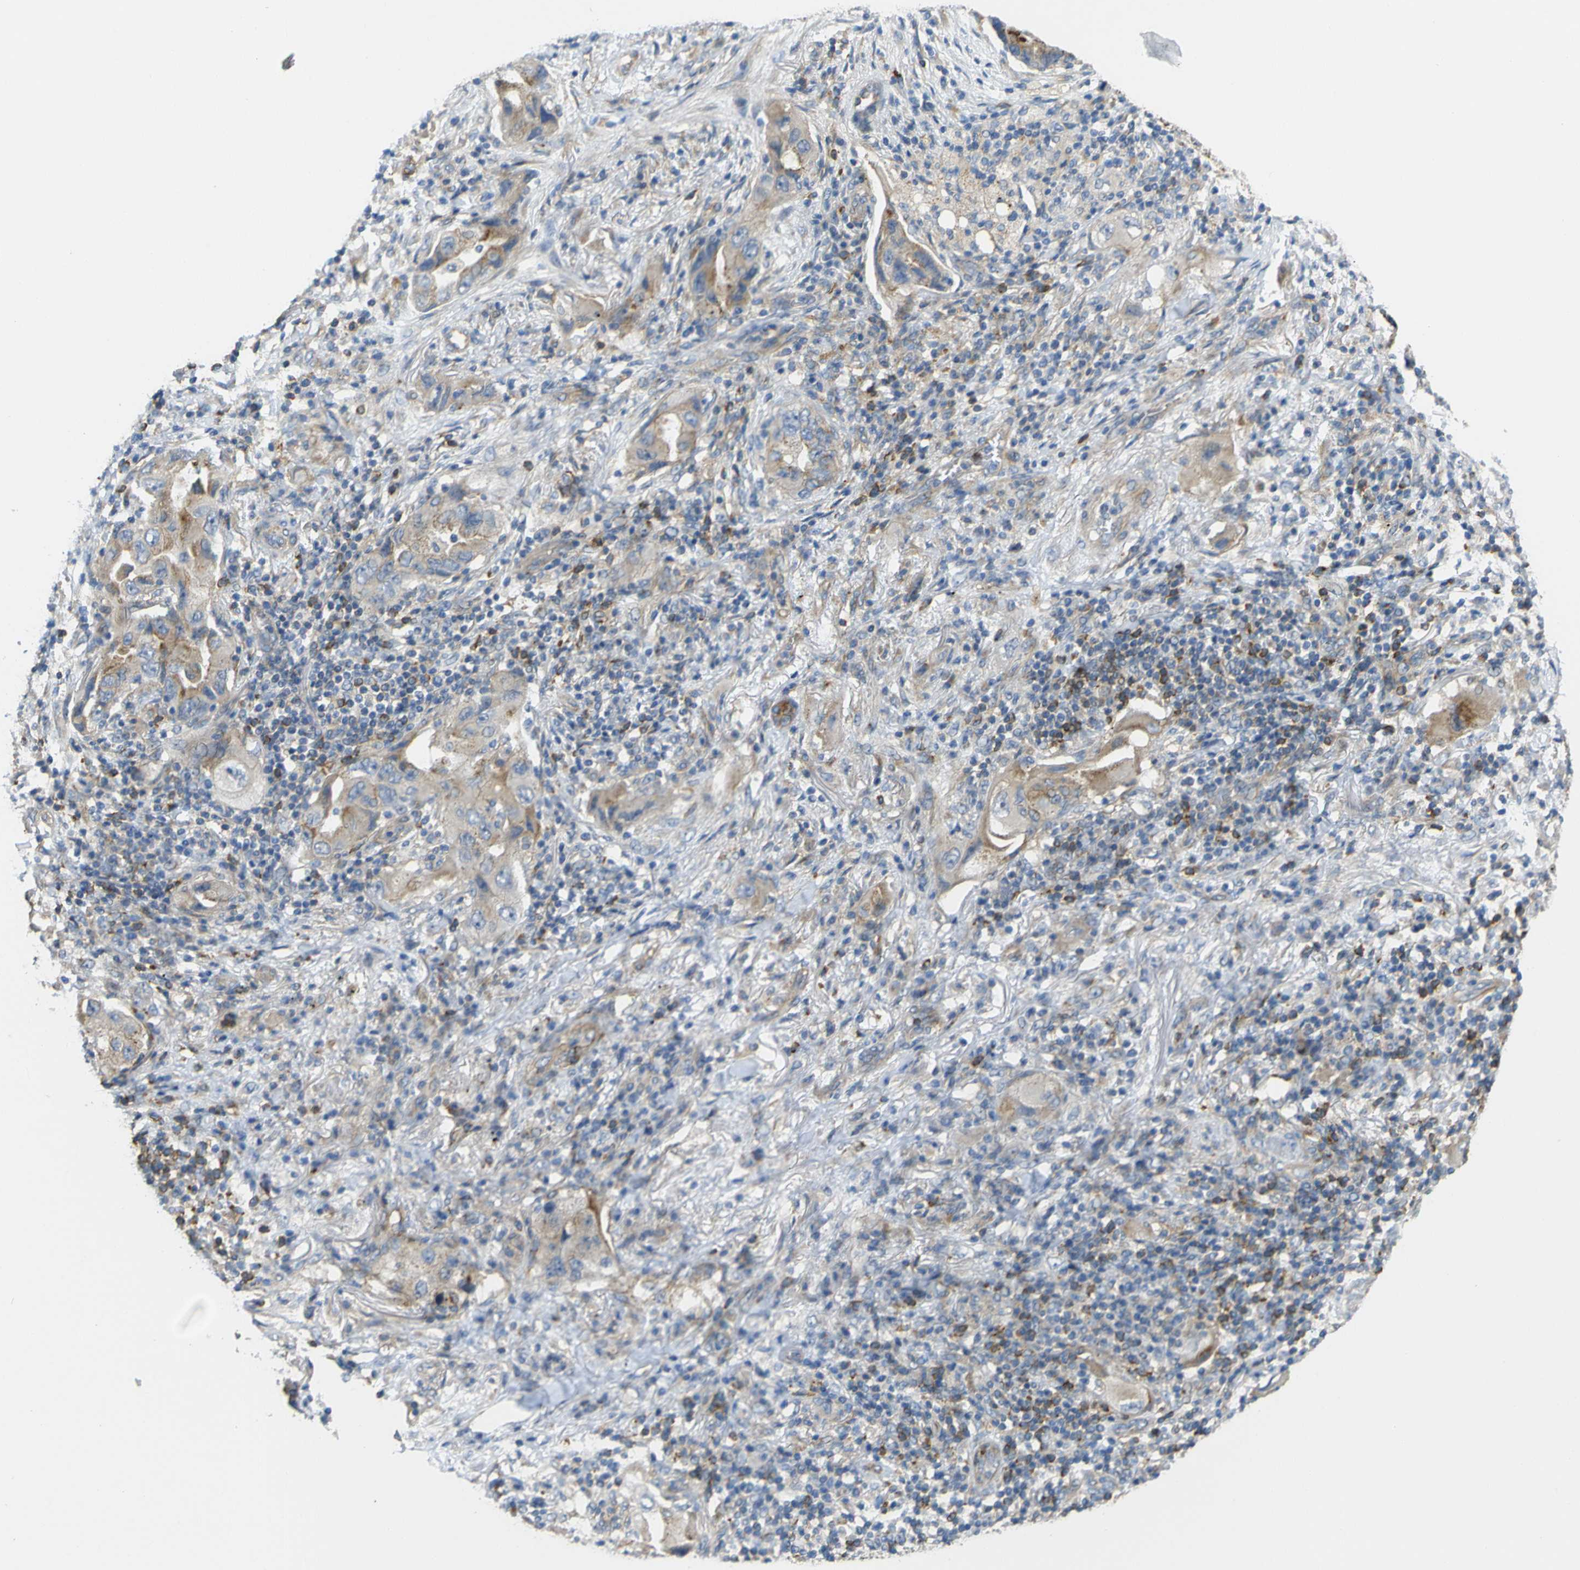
{"staining": {"intensity": "moderate", "quantity": ">75%", "location": "cytoplasmic/membranous"}, "tissue": "lung cancer", "cell_type": "Tumor cells", "image_type": "cancer", "snomed": [{"axis": "morphology", "description": "Adenocarcinoma, NOS"}, {"axis": "topography", "description": "Lung"}], "caption": "IHC staining of lung adenocarcinoma, which exhibits medium levels of moderate cytoplasmic/membranous expression in about >75% of tumor cells indicating moderate cytoplasmic/membranous protein staining. The staining was performed using DAB (3,3'-diaminobenzidine) (brown) for protein detection and nuclei were counterstained in hematoxylin (blue).", "gene": "SYPL1", "patient": {"sex": "female", "age": 65}}